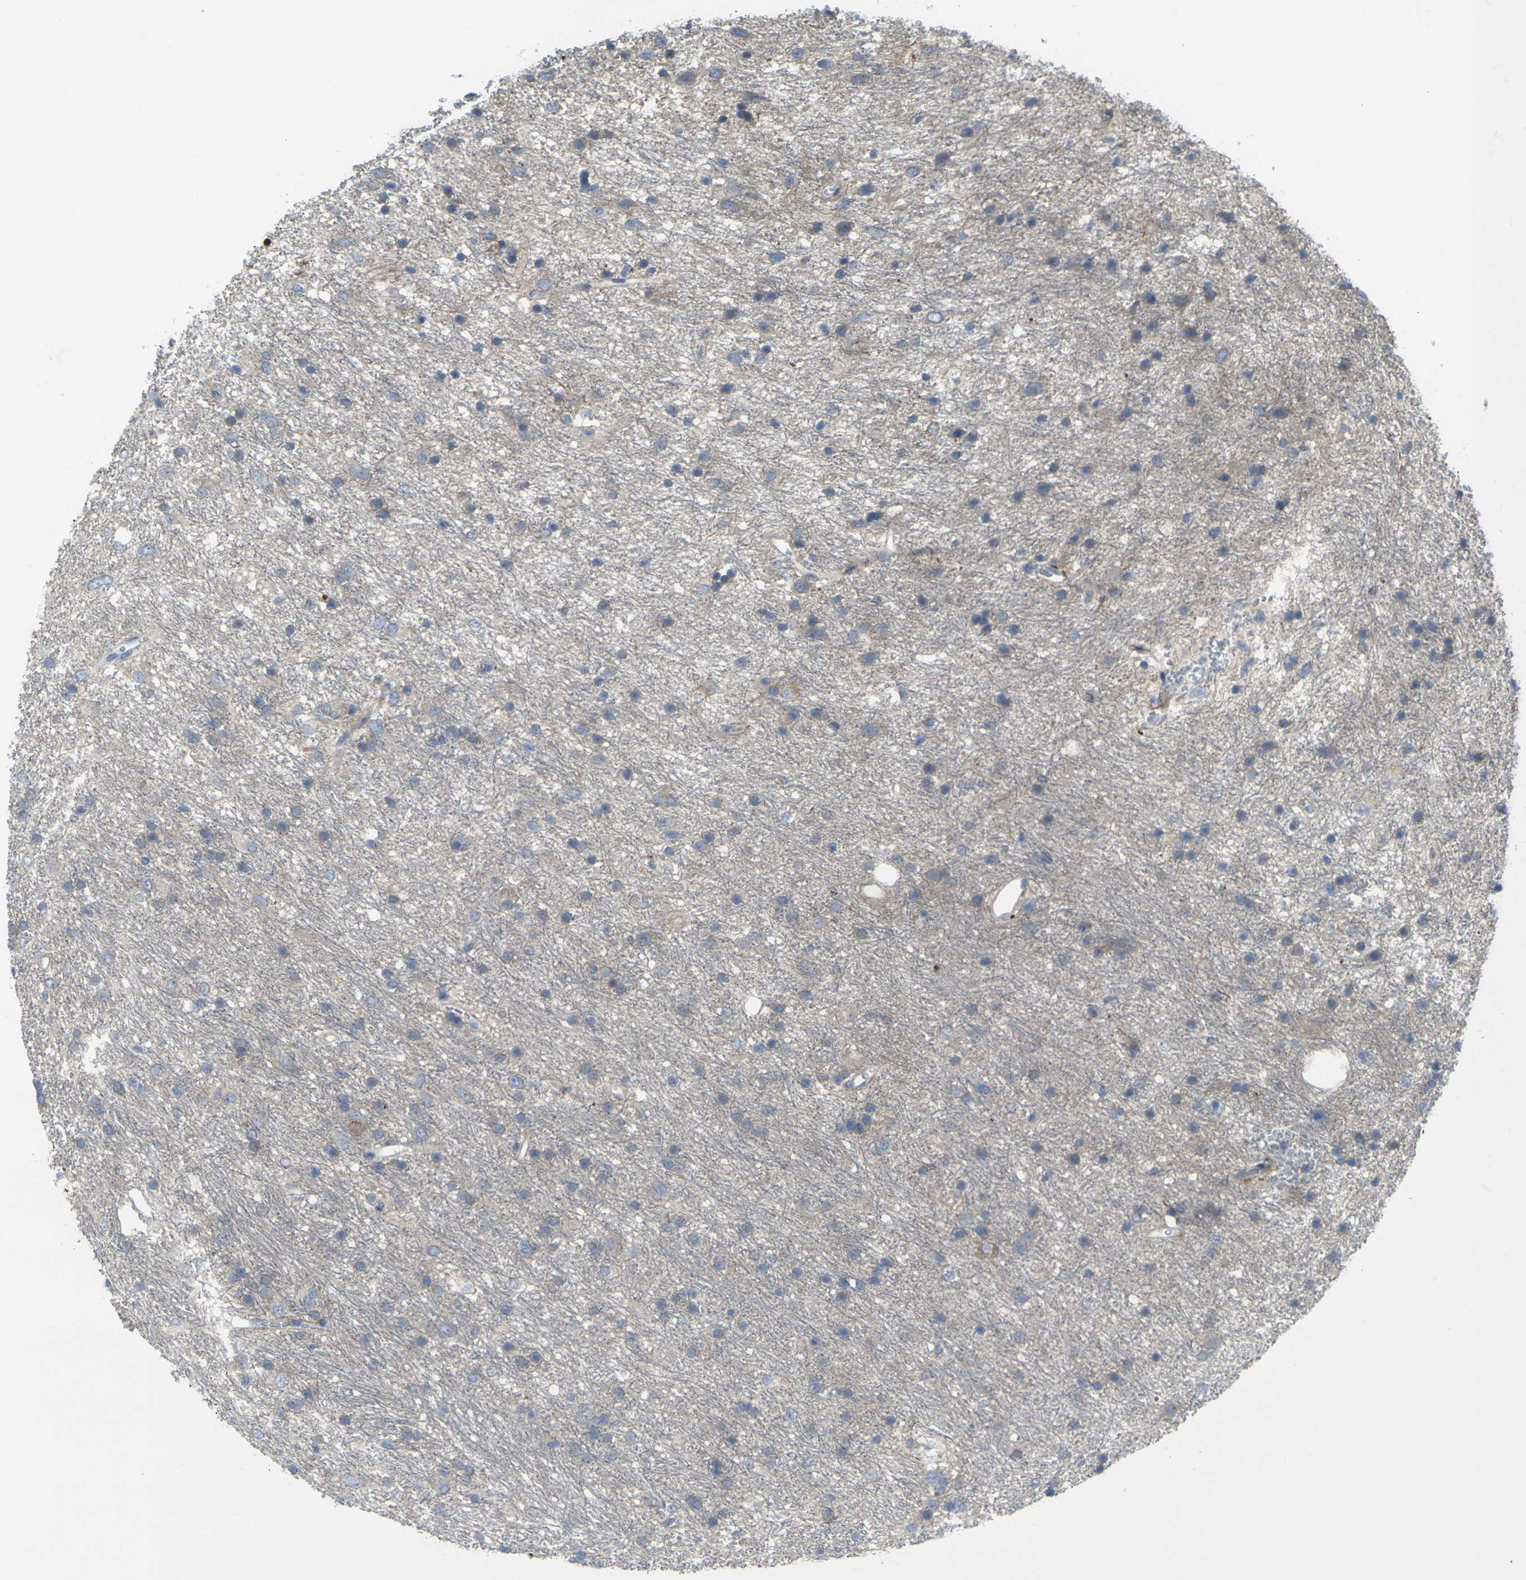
{"staining": {"intensity": "weak", "quantity": "<25%", "location": "cytoplasmic/membranous"}, "tissue": "glioma", "cell_type": "Tumor cells", "image_type": "cancer", "snomed": [{"axis": "morphology", "description": "Glioma, malignant, Low grade"}, {"axis": "topography", "description": "Brain"}], "caption": "IHC image of human glioma stained for a protein (brown), which displays no staining in tumor cells.", "gene": "CCR10", "patient": {"sex": "male", "age": 77}}